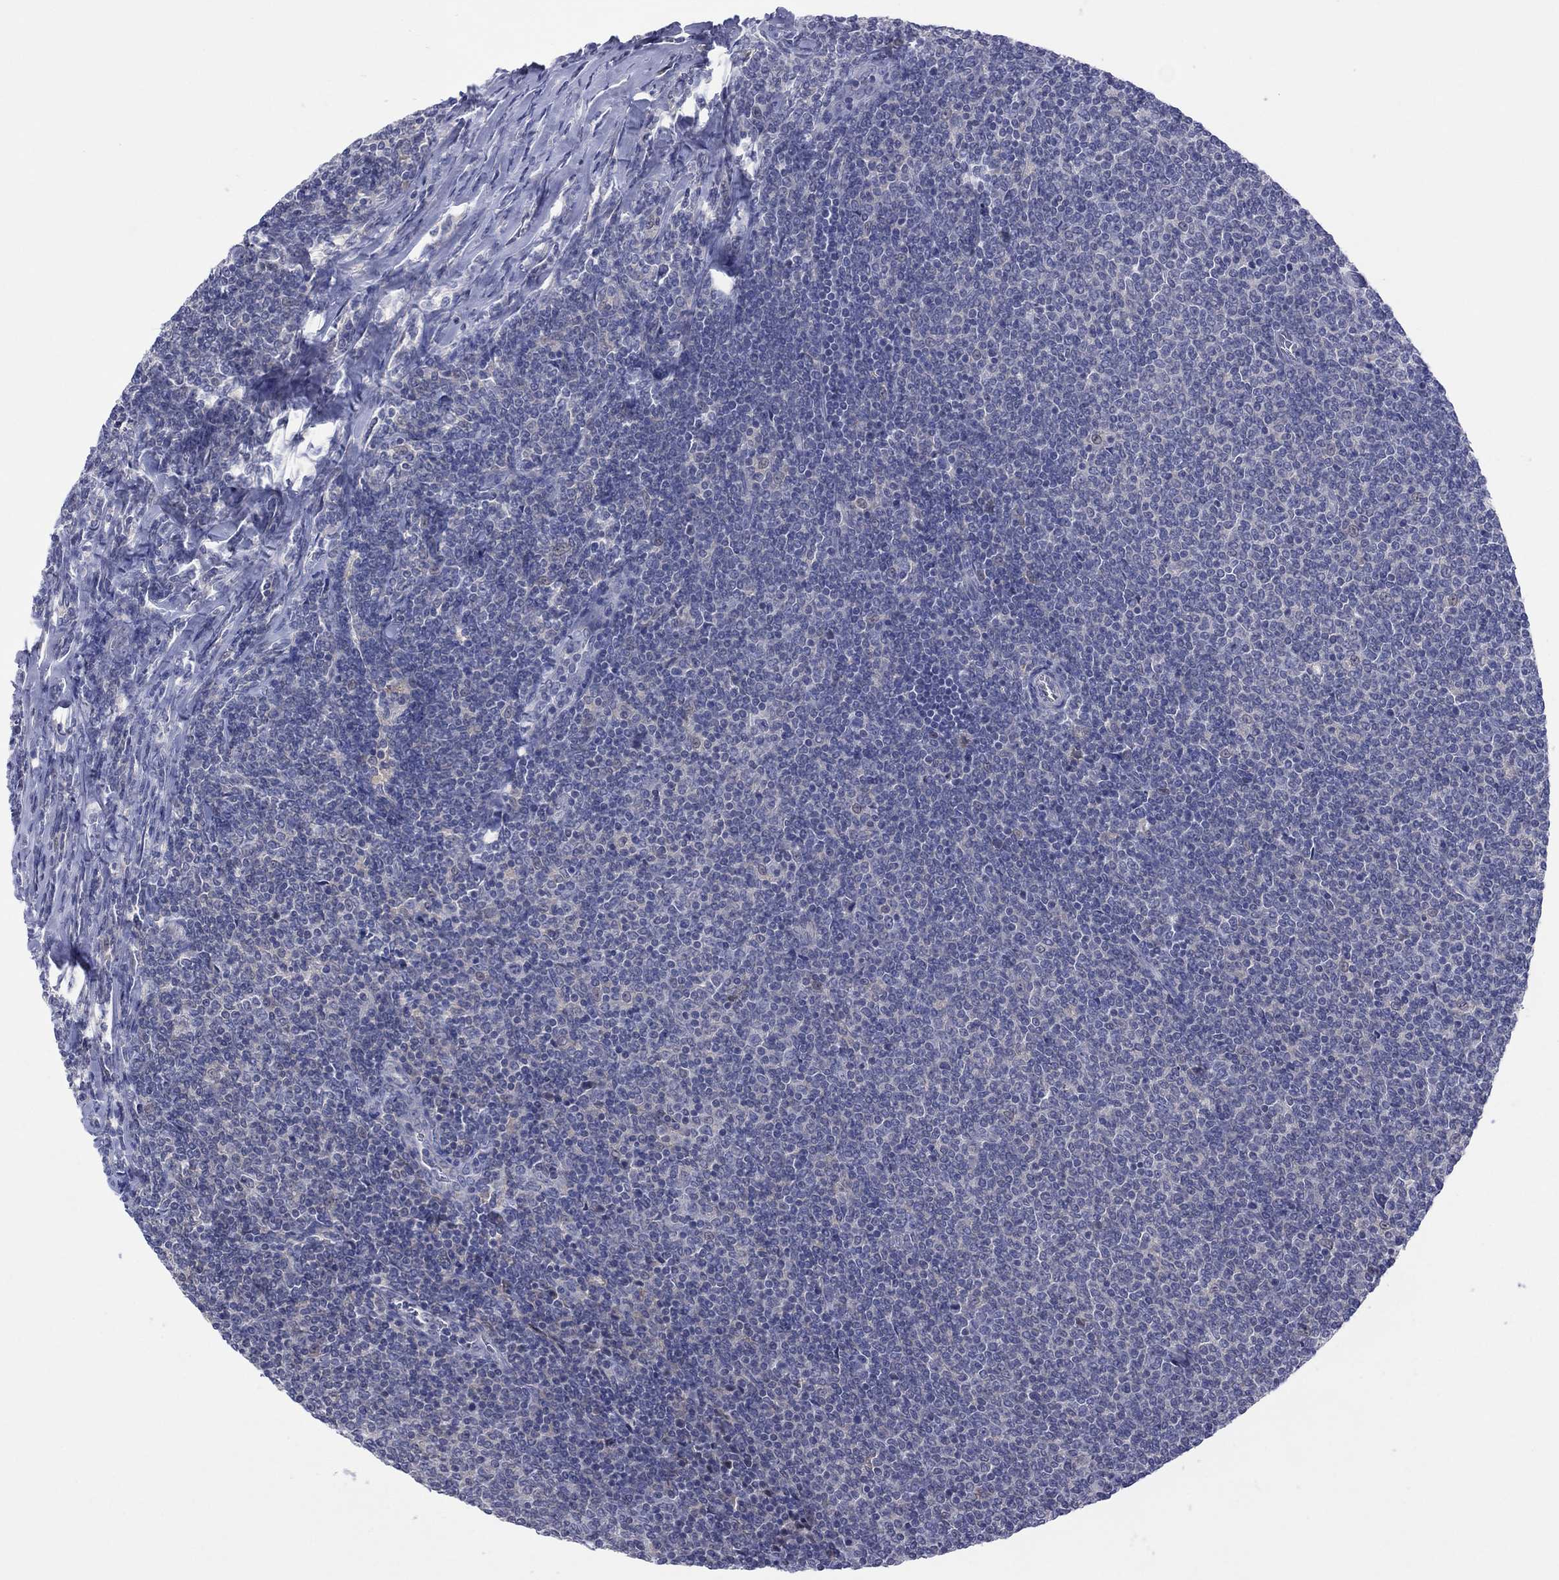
{"staining": {"intensity": "negative", "quantity": "none", "location": "none"}, "tissue": "lymphoma", "cell_type": "Tumor cells", "image_type": "cancer", "snomed": [{"axis": "morphology", "description": "Malignant lymphoma, non-Hodgkin's type, Low grade"}, {"axis": "topography", "description": "Lymph node"}], "caption": "DAB (3,3'-diaminobenzidine) immunohistochemical staining of malignant lymphoma, non-Hodgkin's type (low-grade) displays no significant expression in tumor cells.", "gene": "CYP2B6", "patient": {"sex": "male", "age": 52}}